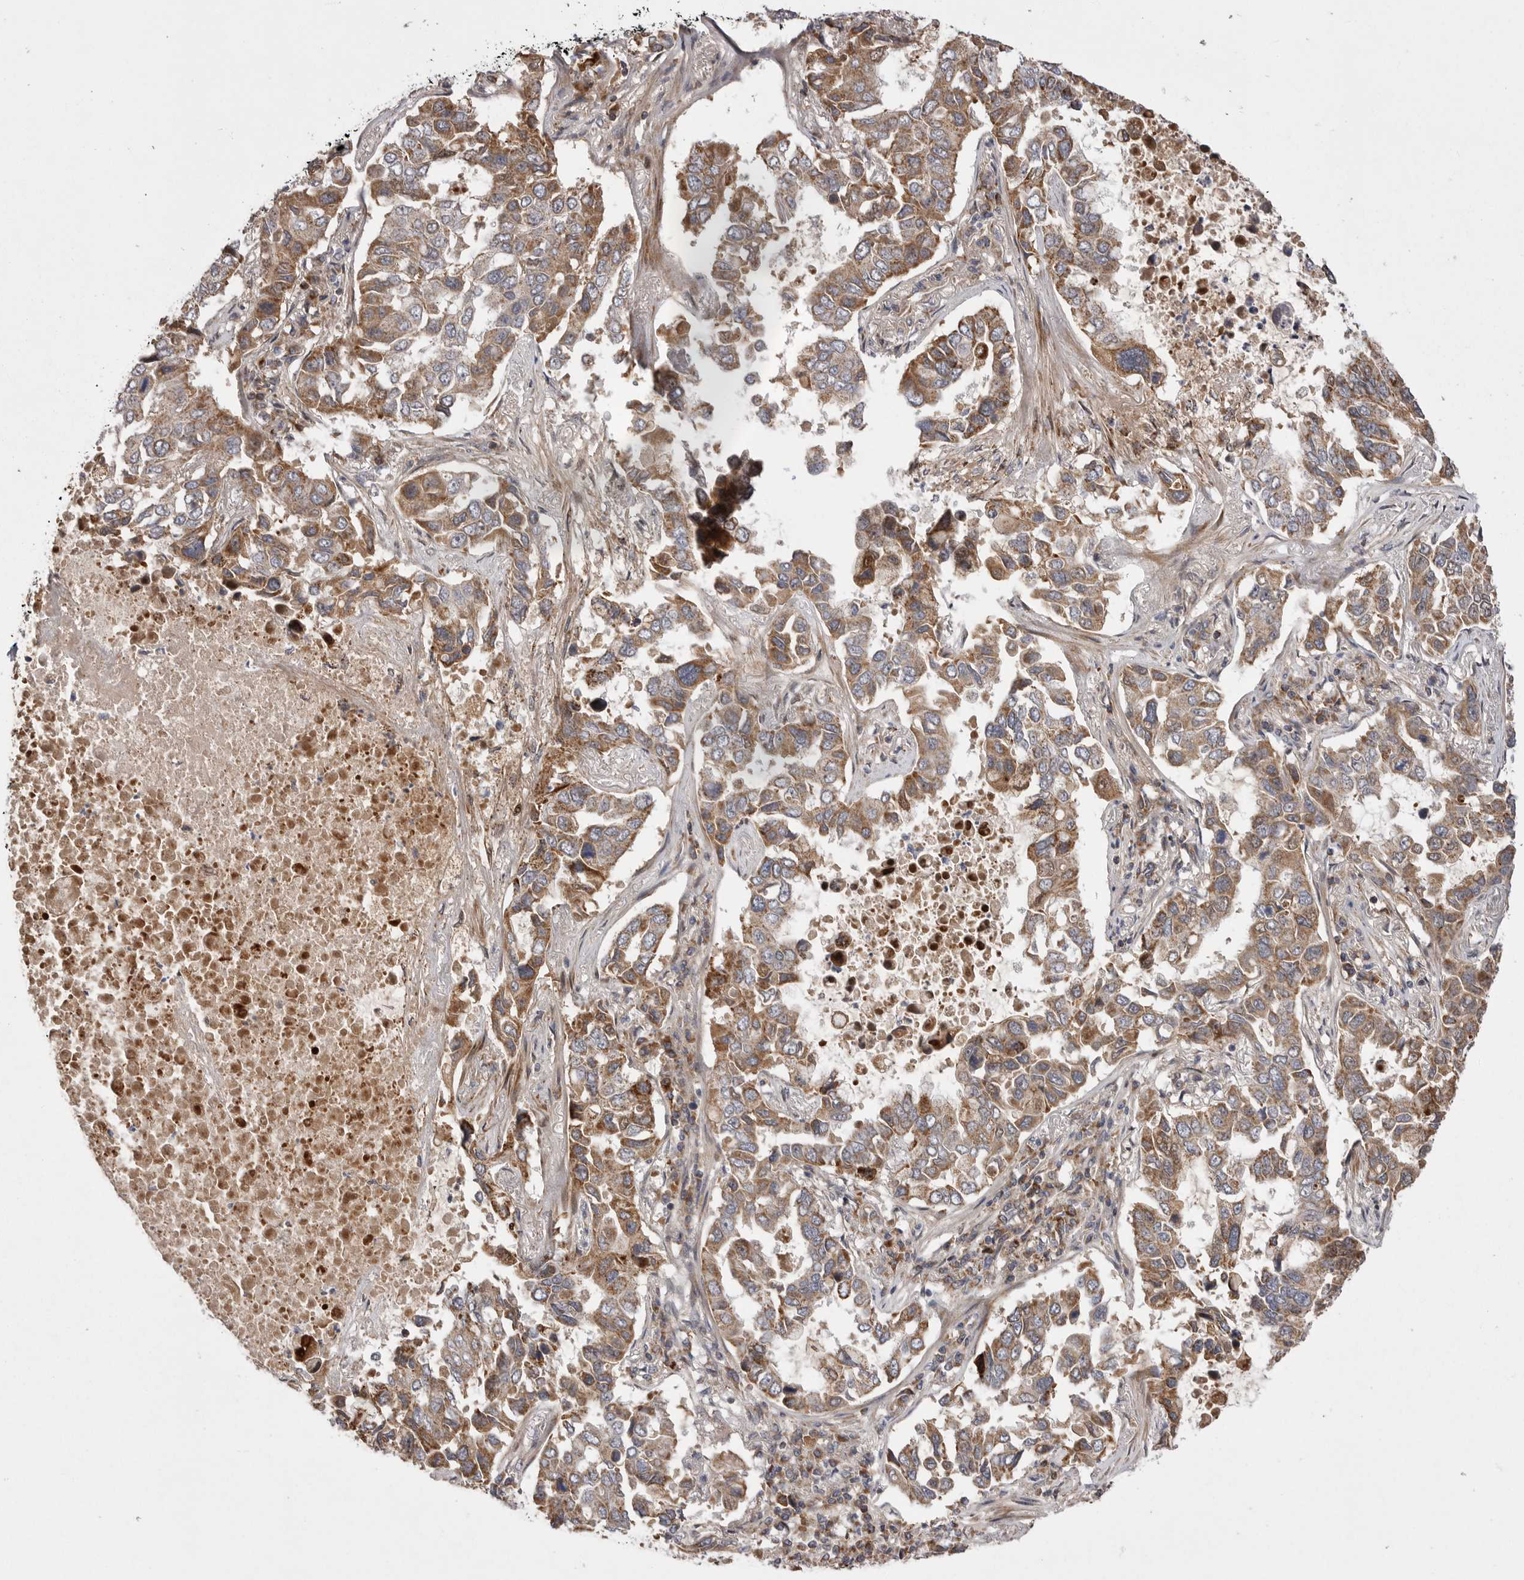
{"staining": {"intensity": "moderate", "quantity": ">75%", "location": "cytoplasmic/membranous"}, "tissue": "lung cancer", "cell_type": "Tumor cells", "image_type": "cancer", "snomed": [{"axis": "morphology", "description": "Adenocarcinoma, NOS"}, {"axis": "topography", "description": "Lung"}], "caption": "Lung cancer stained for a protein (brown) shows moderate cytoplasmic/membranous positive positivity in approximately >75% of tumor cells.", "gene": "KYAT3", "patient": {"sex": "male", "age": 64}}